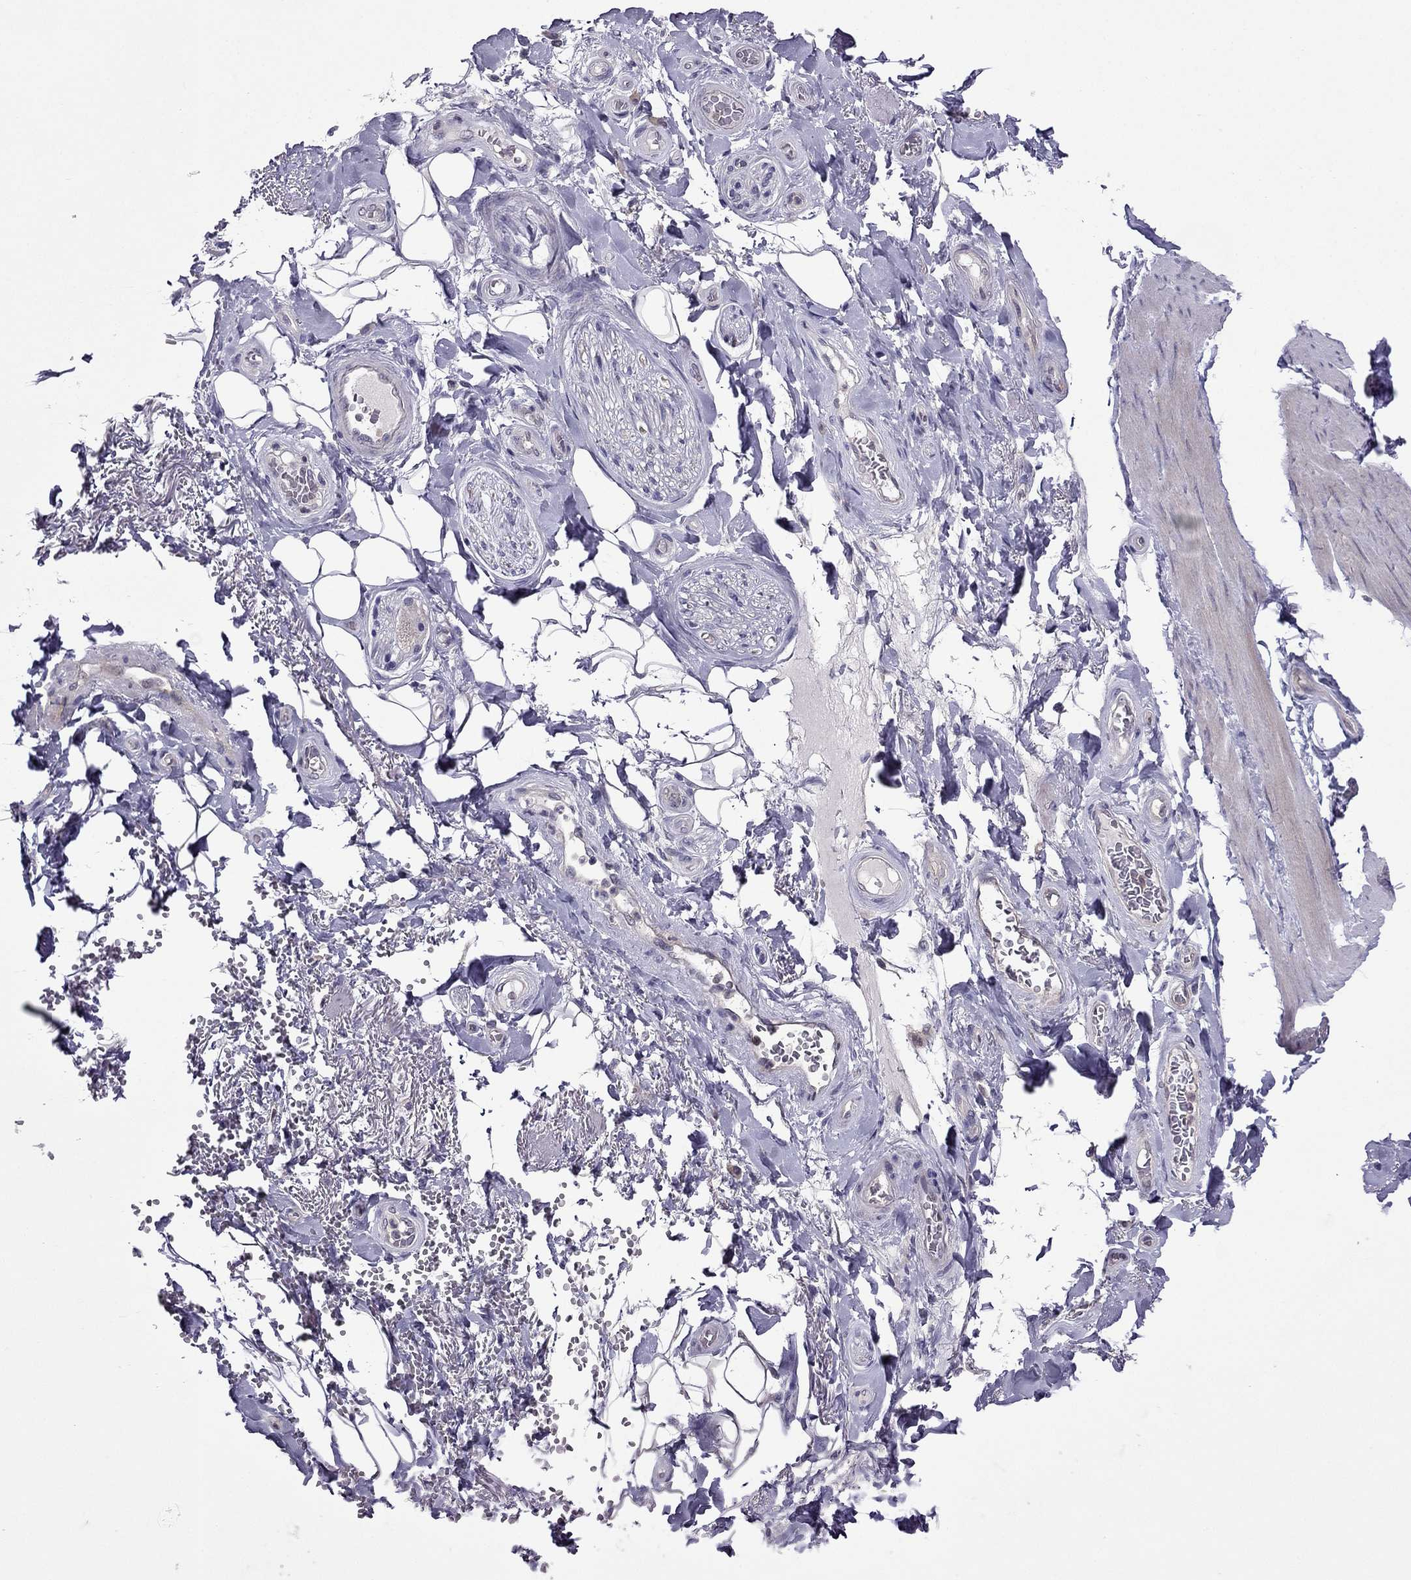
{"staining": {"intensity": "negative", "quantity": "none", "location": "none"}, "tissue": "adipose tissue", "cell_type": "Adipocytes", "image_type": "normal", "snomed": [{"axis": "morphology", "description": "Normal tissue, NOS"}, {"axis": "topography", "description": "Anal"}, {"axis": "topography", "description": "Peripheral nerve tissue"}], "caption": "Adipocytes show no significant positivity in unremarkable adipose tissue.", "gene": "CDK5", "patient": {"sex": "male", "age": 53}}